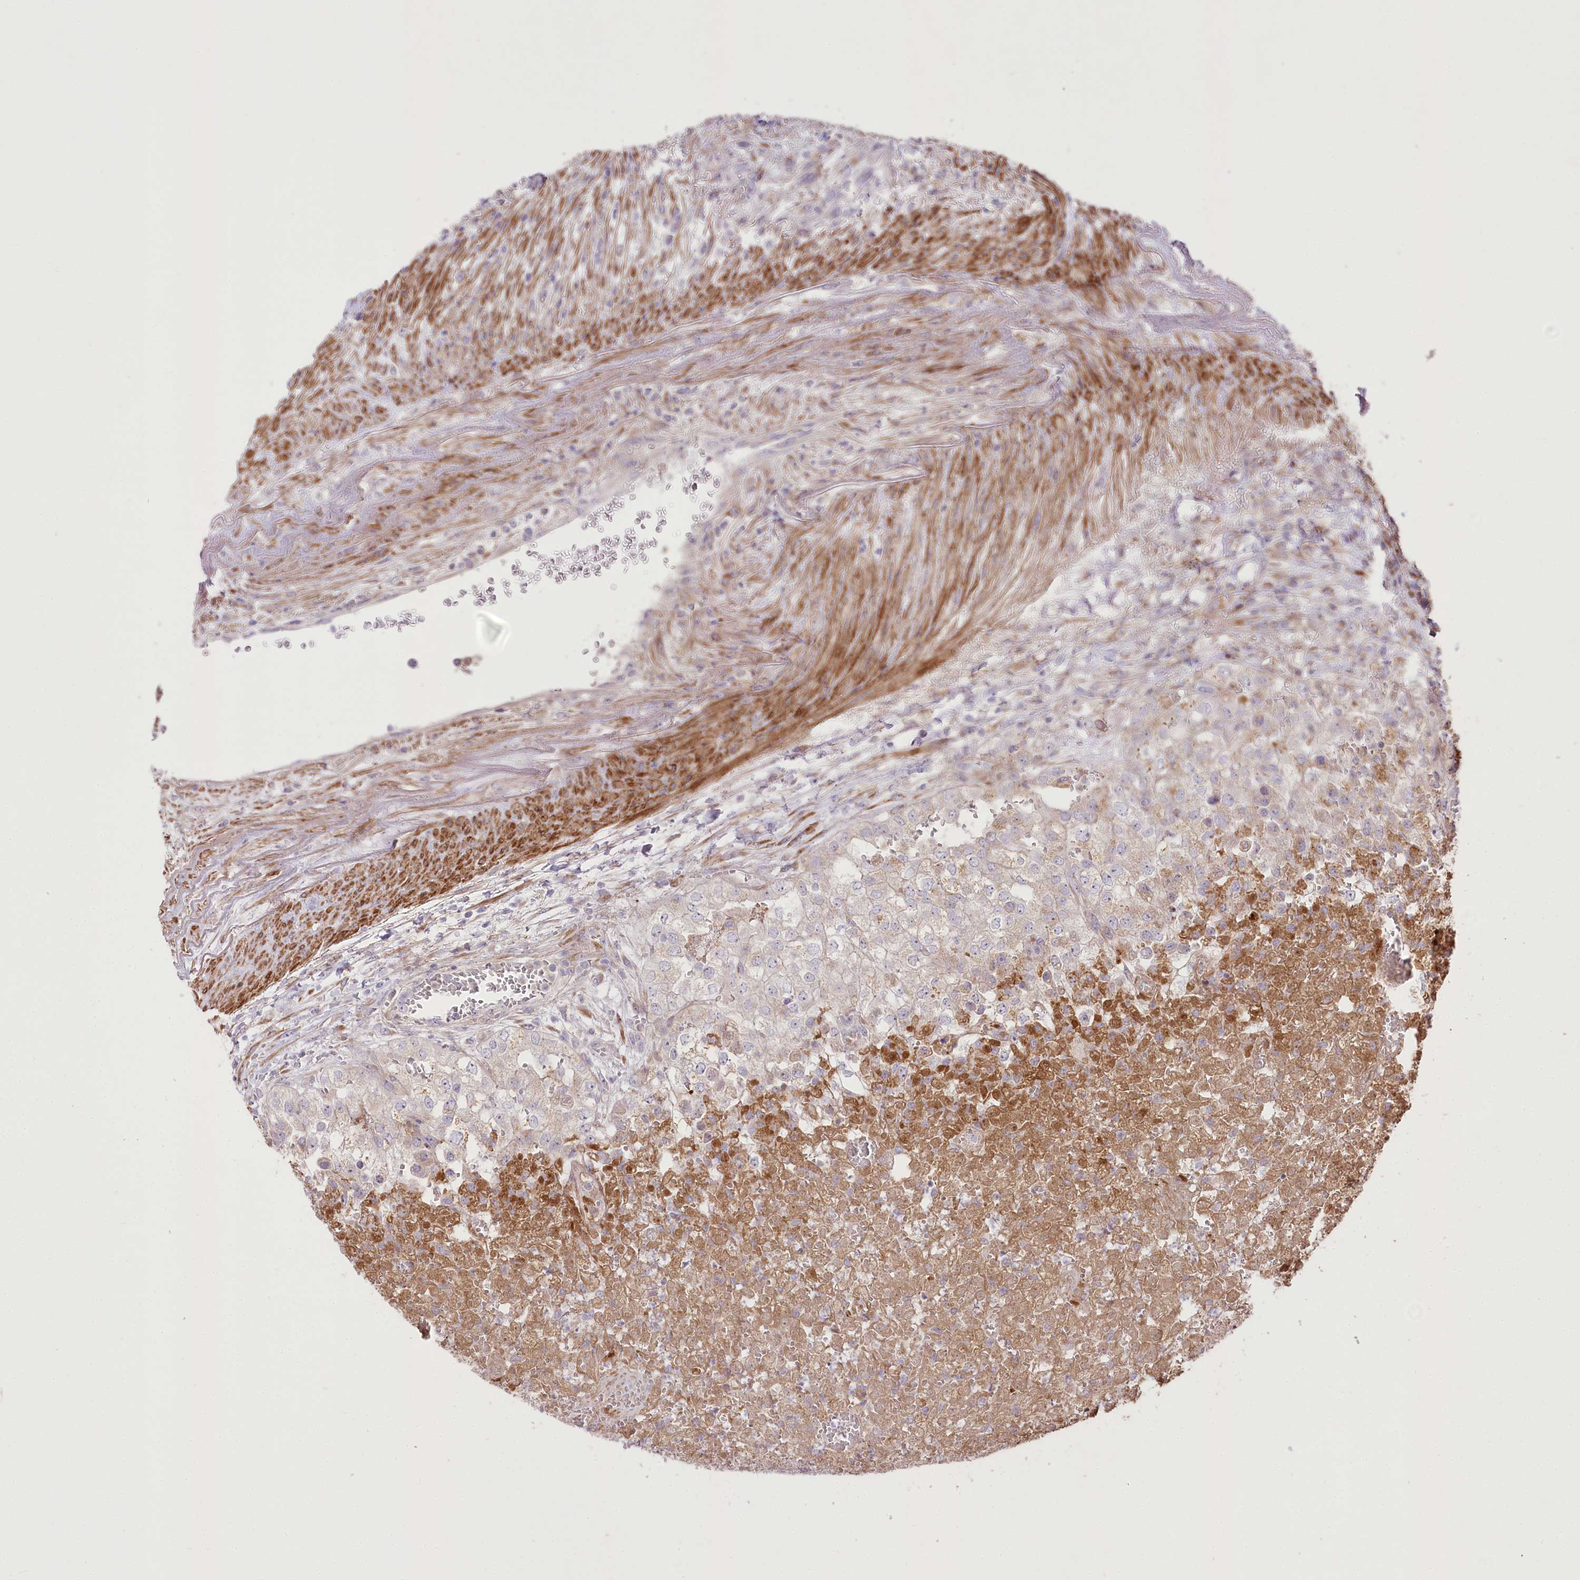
{"staining": {"intensity": "weak", "quantity": "<25%", "location": "cytoplasmic/membranous"}, "tissue": "renal cancer", "cell_type": "Tumor cells", "image_type": "cancer", "snomed": [{"axis": "morphology", "description": "Adenocarcinoma, NOS"}, {"axis": "topography", "description": "Kidney"}], "caption": "This is an immunohistochemistry (IHC) image of human adenocarcinoma (renal). There is no positivity in tumor cells.", "gene": "RNF24", "patient": {"sex": "female", "age": 54}}